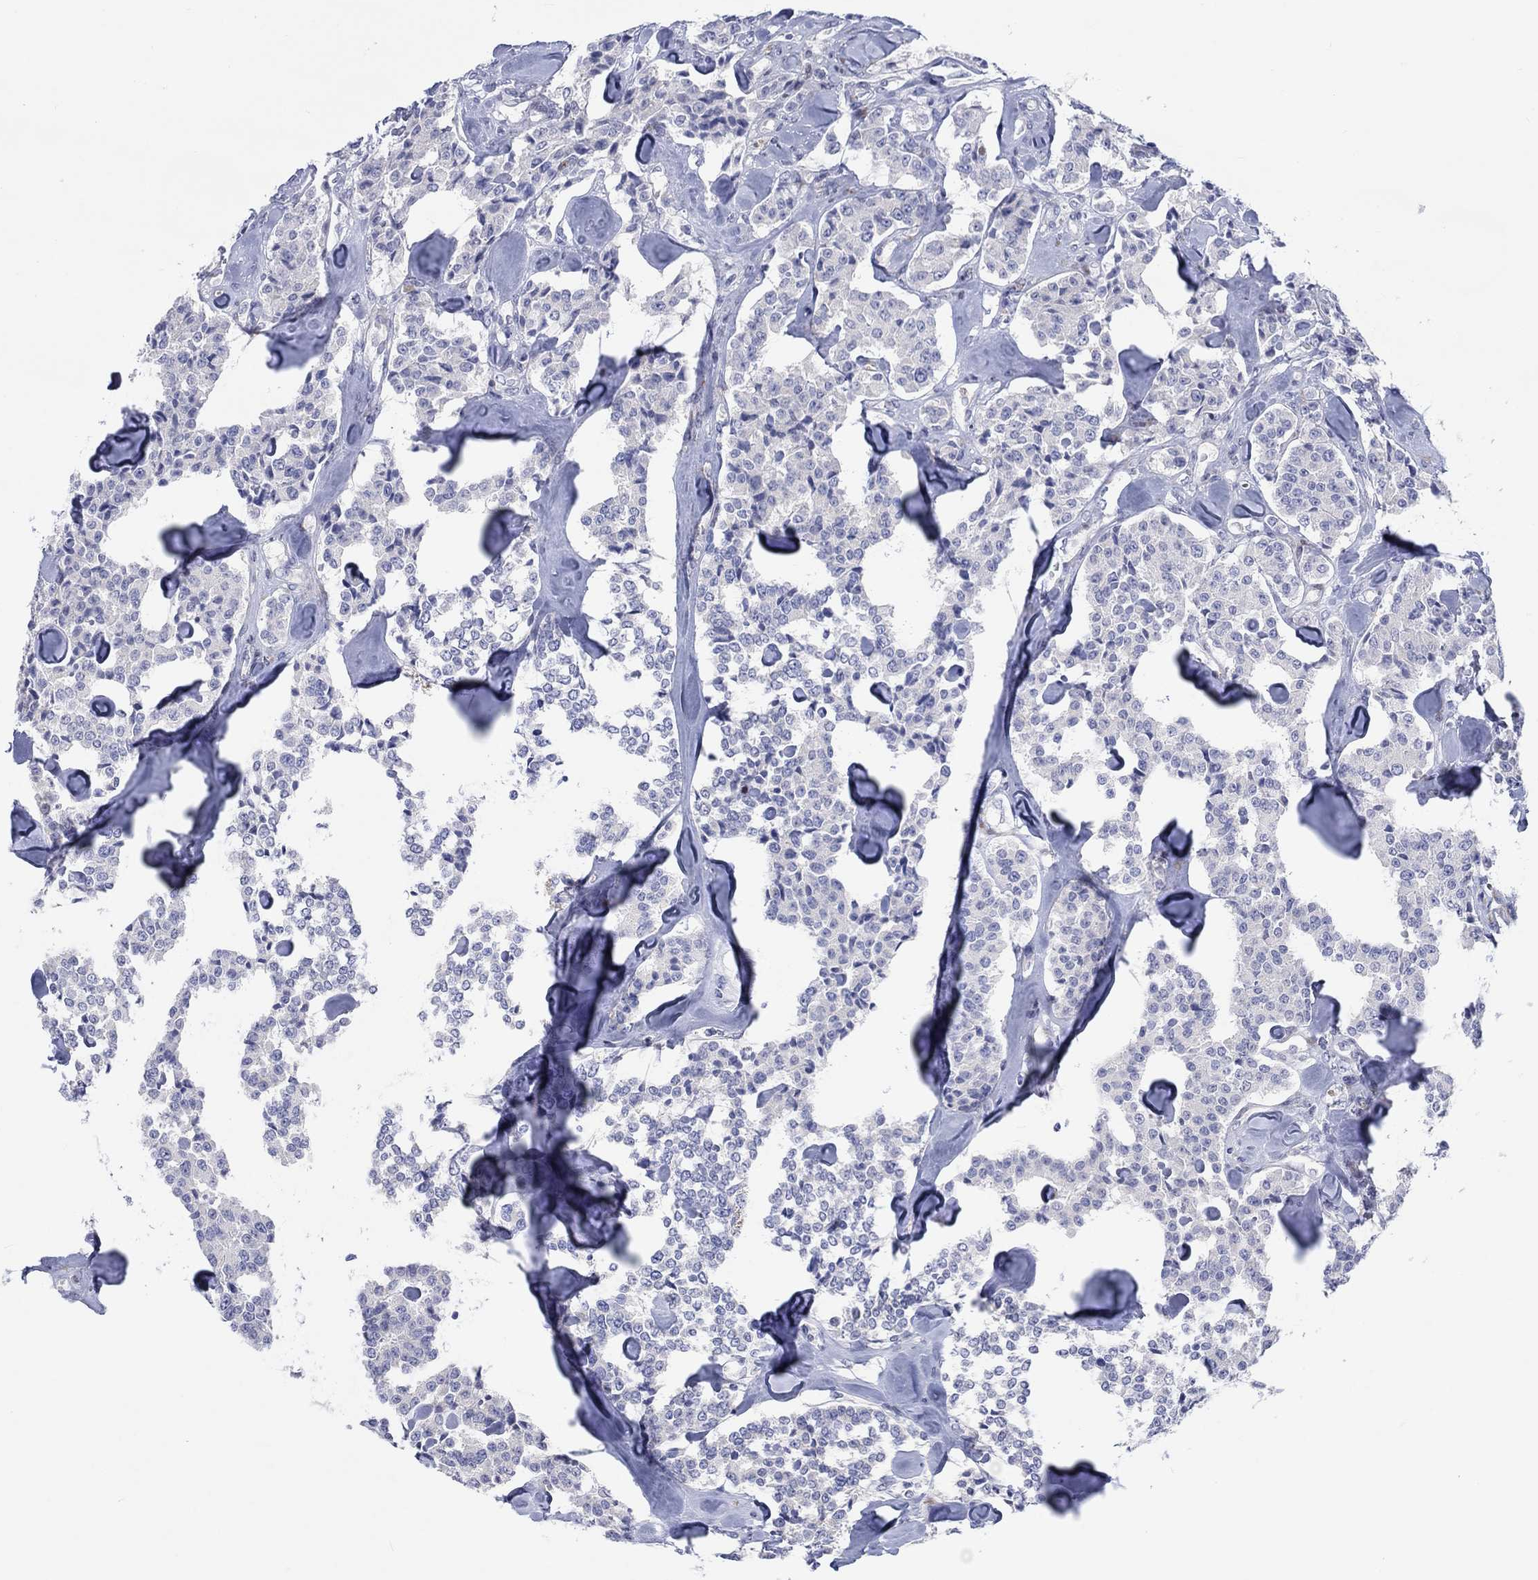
{"staining": {"intensity": "negative", "quantity": "none", "location": "none"}, "tissue": "carcinoid", "cell_type": "Tumor cells", "image_type": "cancer", "snomed": [{"axis": "morphology", "description": "Carcinoid, malignant, NOS"}, {"axis": "topography", "description": "Pancreas"}], "caption": "IHC photomicrograph of neoplastic tissue: carcinoid (malignant) stained with DAB reveals no significant protein staining in tumor cells.", "gene": "ARHGAP36", "patient": {"sex": "male", "age": 41}}